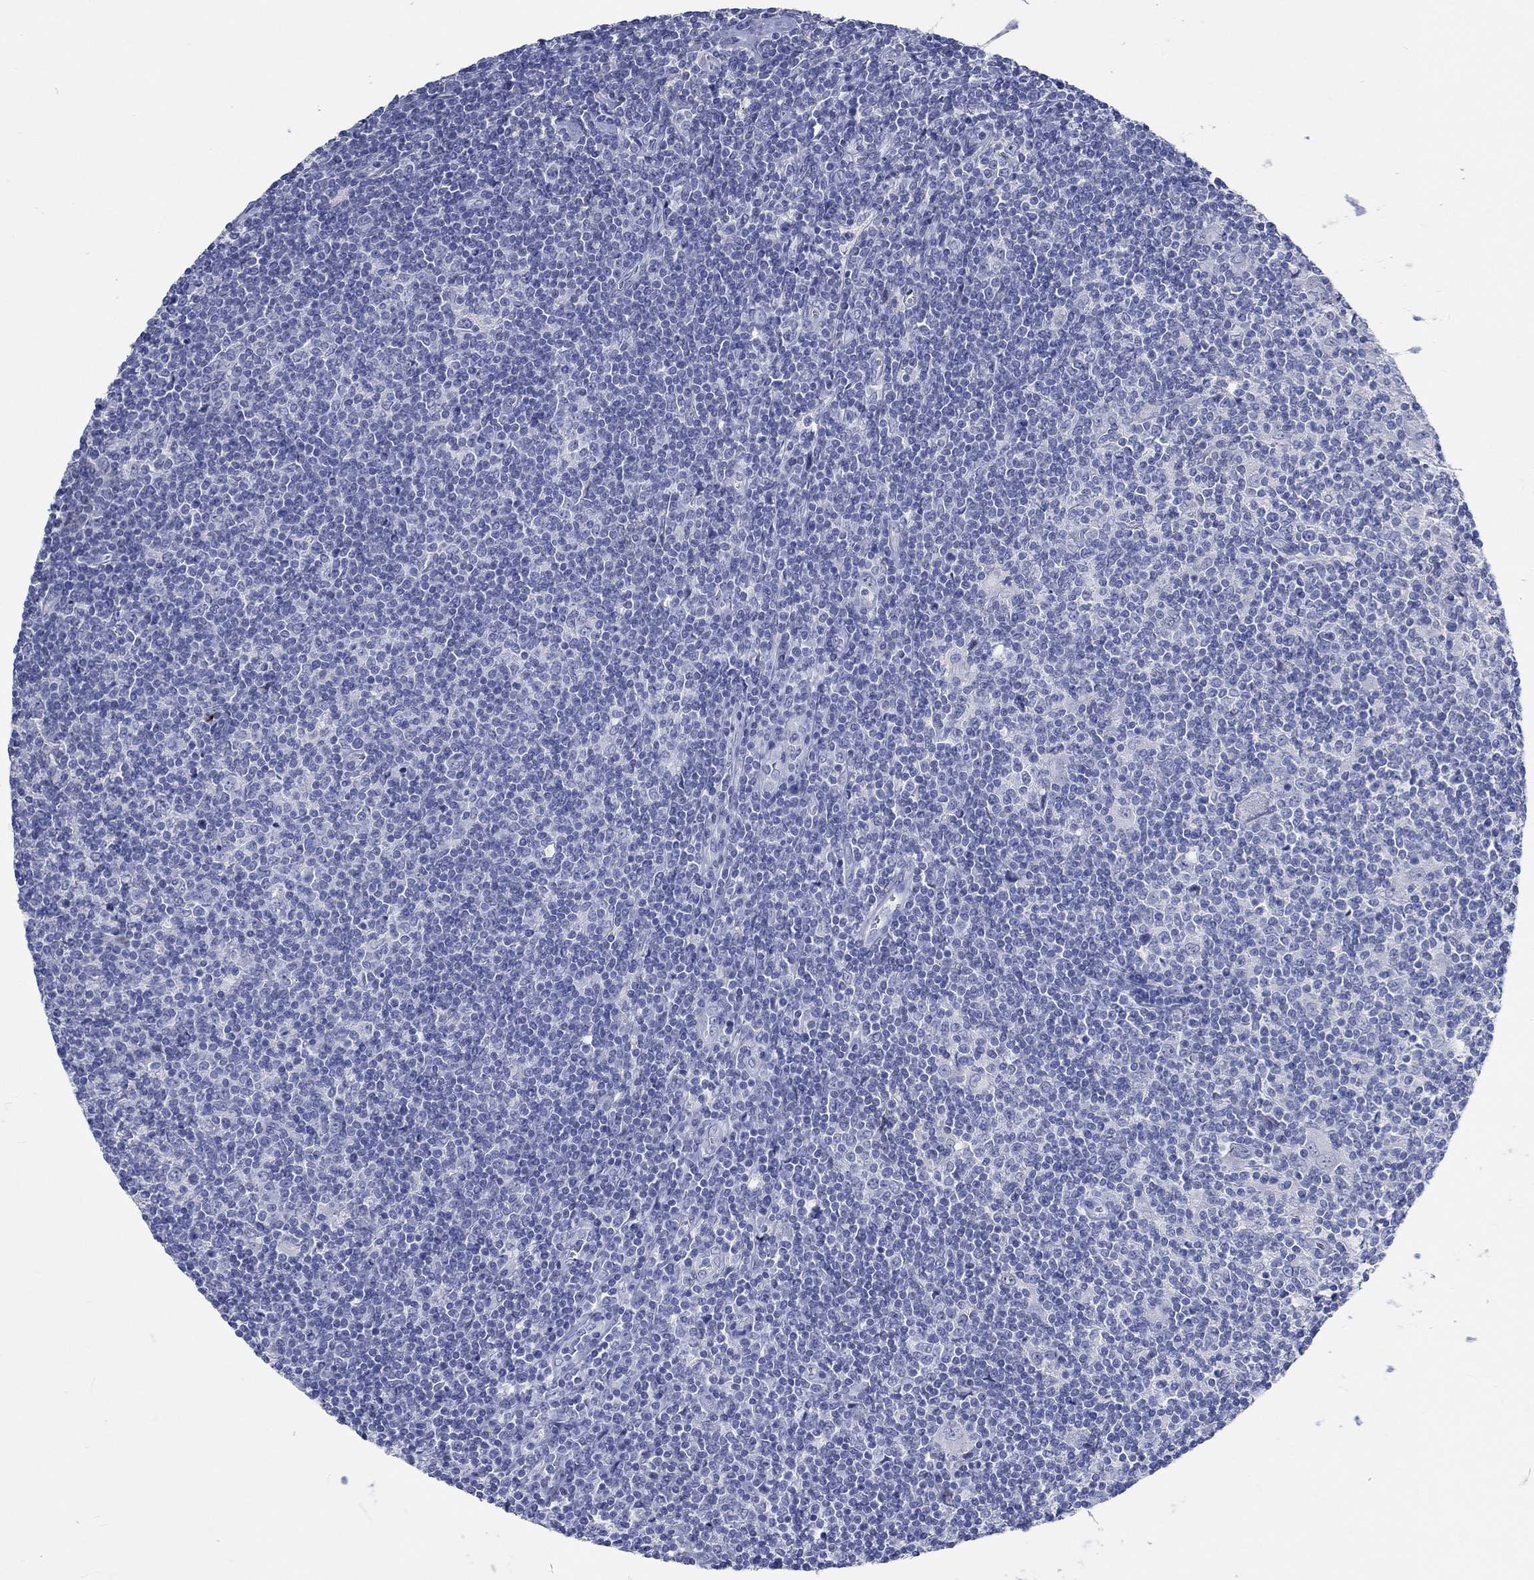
{"staining": {"intensity": "negative", "quantity": "none", "location": "none"}, "tissue": "lymphoma", "cell_type": "Tumor cells", "image_type": "cancer", "snomed": [{"axis": "morphology", "description": "Hodgkin's disease, NOS"}, {"axis": "topography", "description": "Lymph node"}], "caption": "Hodgkin's disease was stained to show a protein in brown. There is no significant staining in tumor cells. (DAB (3,3'-diaminobenzidine) immunohistochemistry (IHC) visualized using brightfield microscopy, high magnification).", "gene": "C4orf47", "patient": {"sex": "male", "age": 40}}